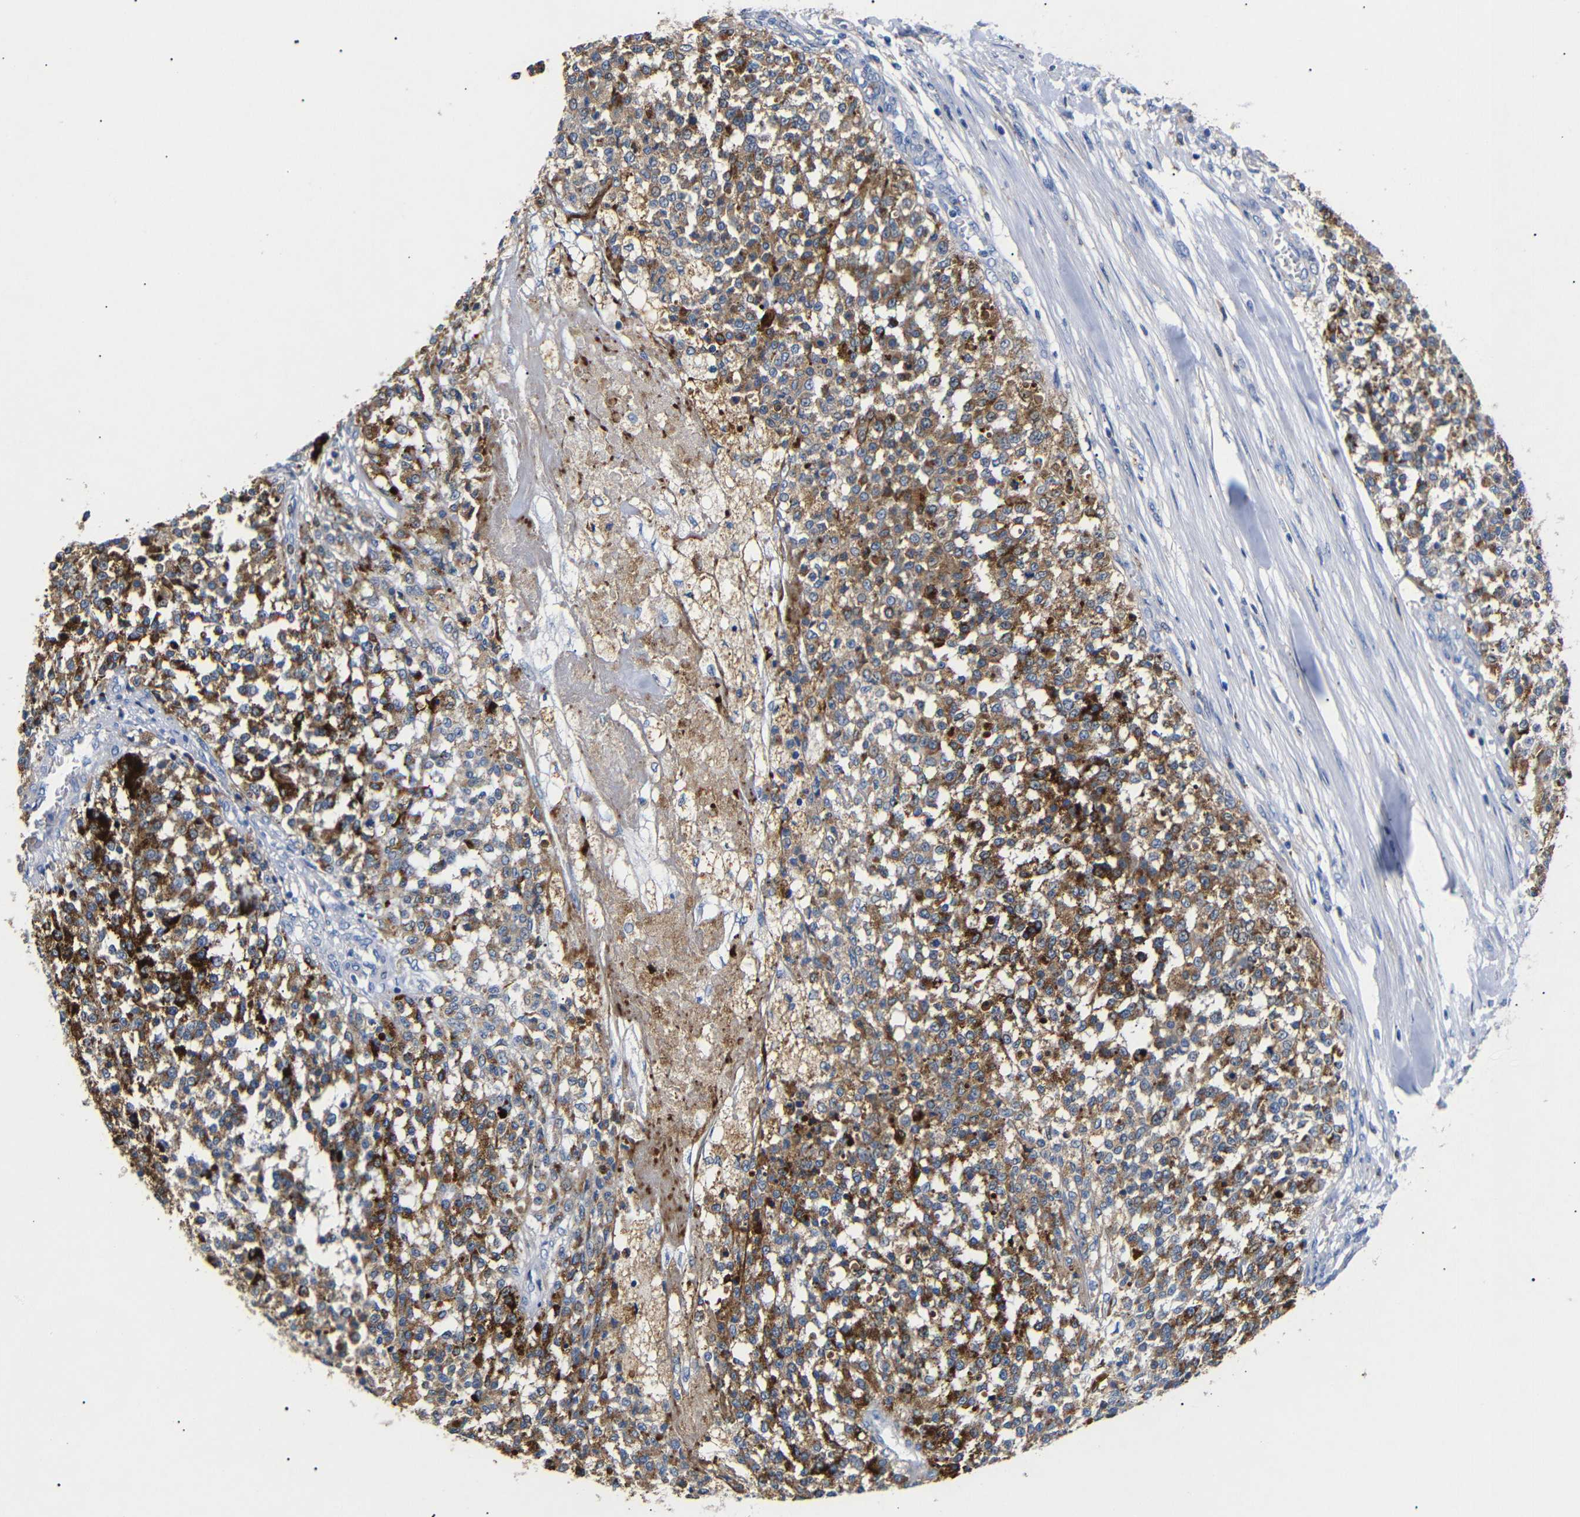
{"staining": {"intensity": "strong", "quantity": ">75%", "location": "cytoplasmic/membranous"}, "tissue": "testis cancer", "cell_type": "Tumor cells", "image_type": "cancer", "snomed": [{"axis": "morphology", "description": "Seminoma, NOS"}, {"axis": "topography", "description": "Testis"}], "caption": "Immunohistochemical staining of testis cancer (seminoma) reveals strong cytoplasmic/membranous protein positivity in approximately >75% of tumor cells. (Stains: DAB (3,3'-diaminobenzidine) in brown, nuclei in blue, Microscopy: brightfield microscopy at high magnification).", "gene": "SDCBP", "patient": {"sex": "male", "age": 59}}